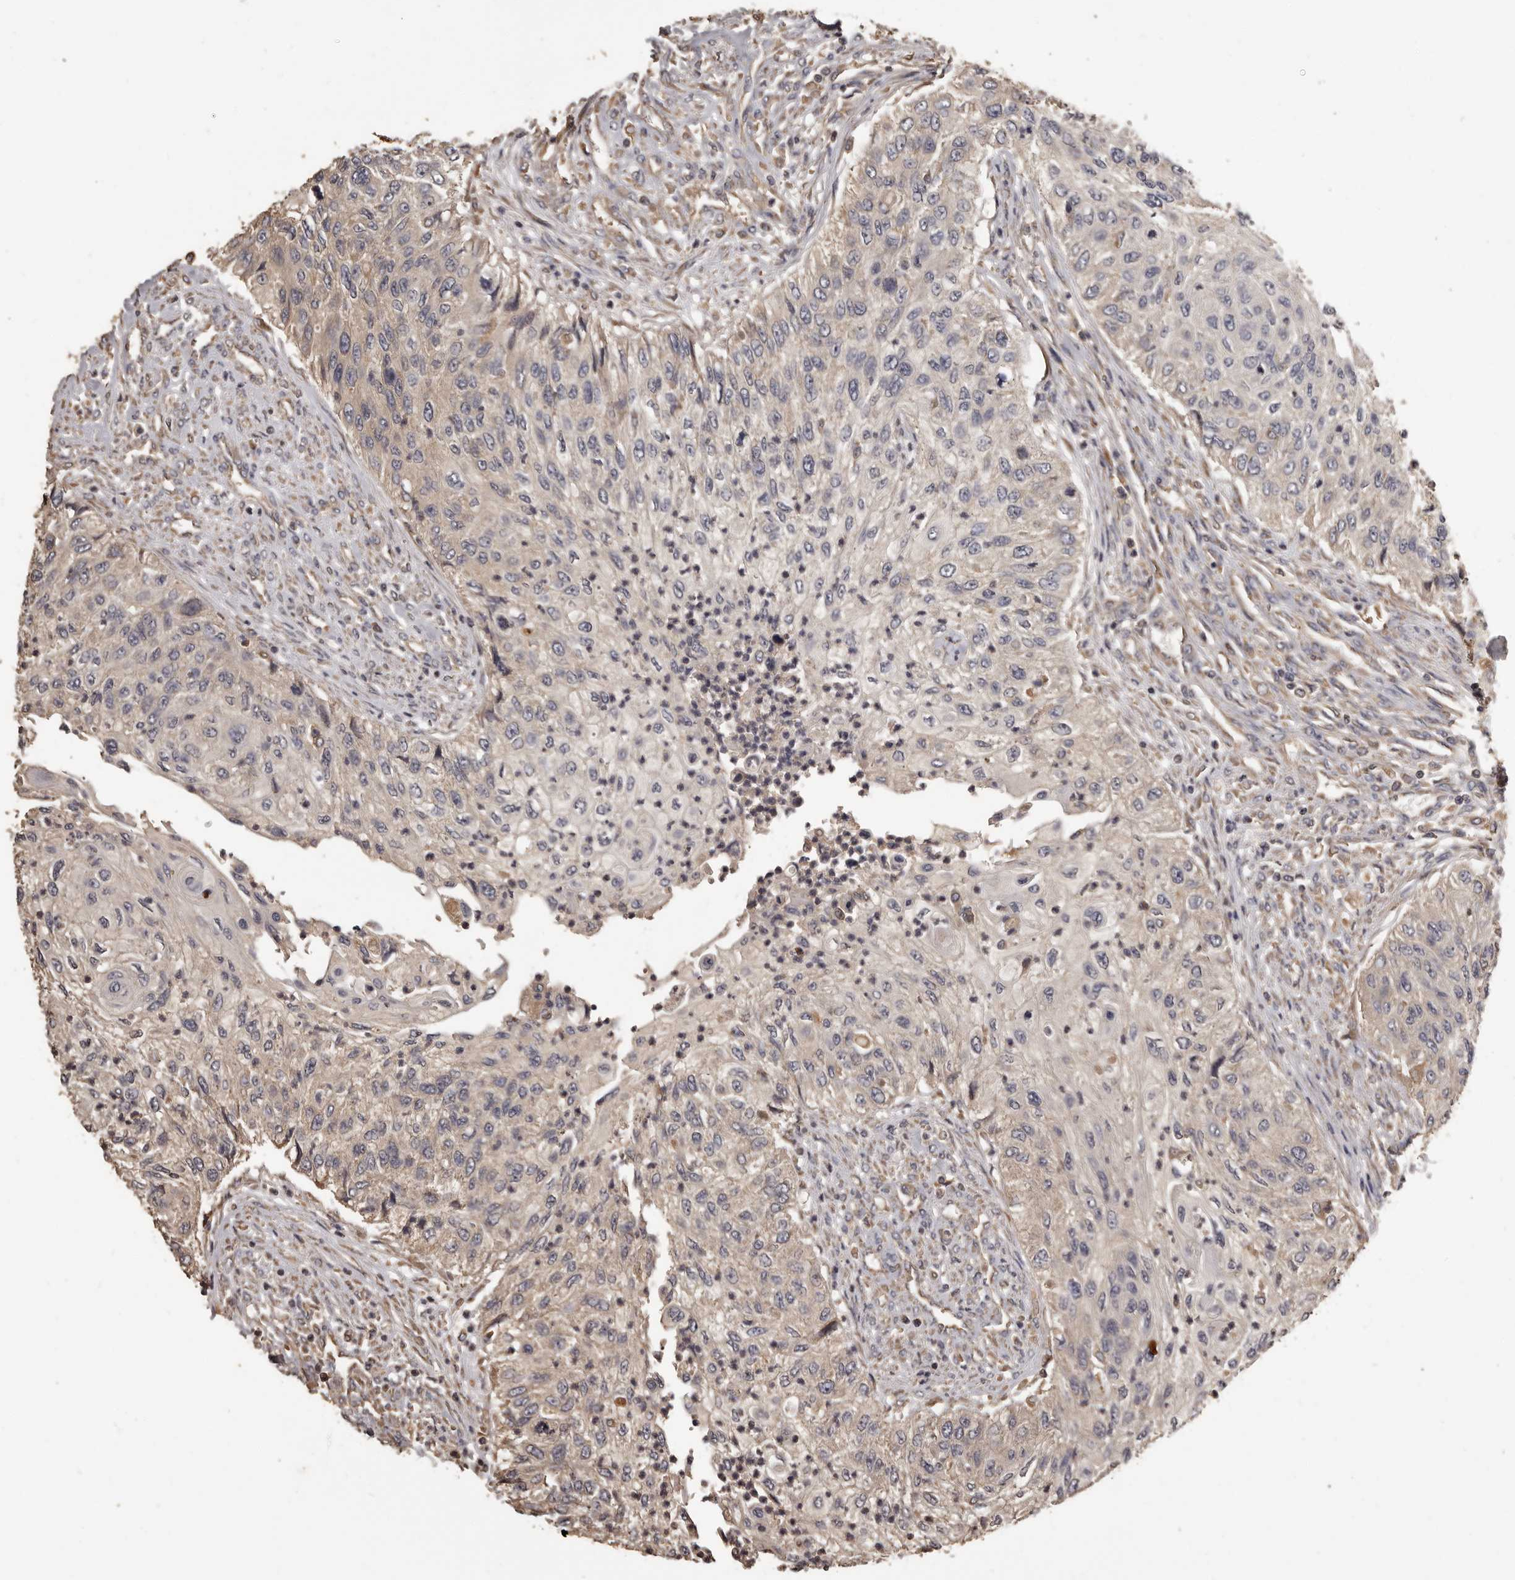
{"staining": {"intensity": "weak", "quantity": "<25%", "location": "cytoplasmic/membranous"}, "tissue": "urothelial cancer", "cell_type": "Tumor cells", "image_type": "cancer", "snomed": [{"axis": "morphology", "description": "Urothelial carcinoma, High grade"}, {"axis": "topography", "description": "Urinary bladder"}], "caption": "Immunohistochemistry micrograph of neoplastic tissue: human urothelial cancer stained with DAB demonstrates no significant protein expression in tumor cells. Brightfield microscopy of IHC stained with DAB (3,3'-diaminobenzidine) (brown) and hematoxylin (blue), captured at high magnification.", "gene": "MGAT5", "patient": {"sex": "female", "age": 60}}